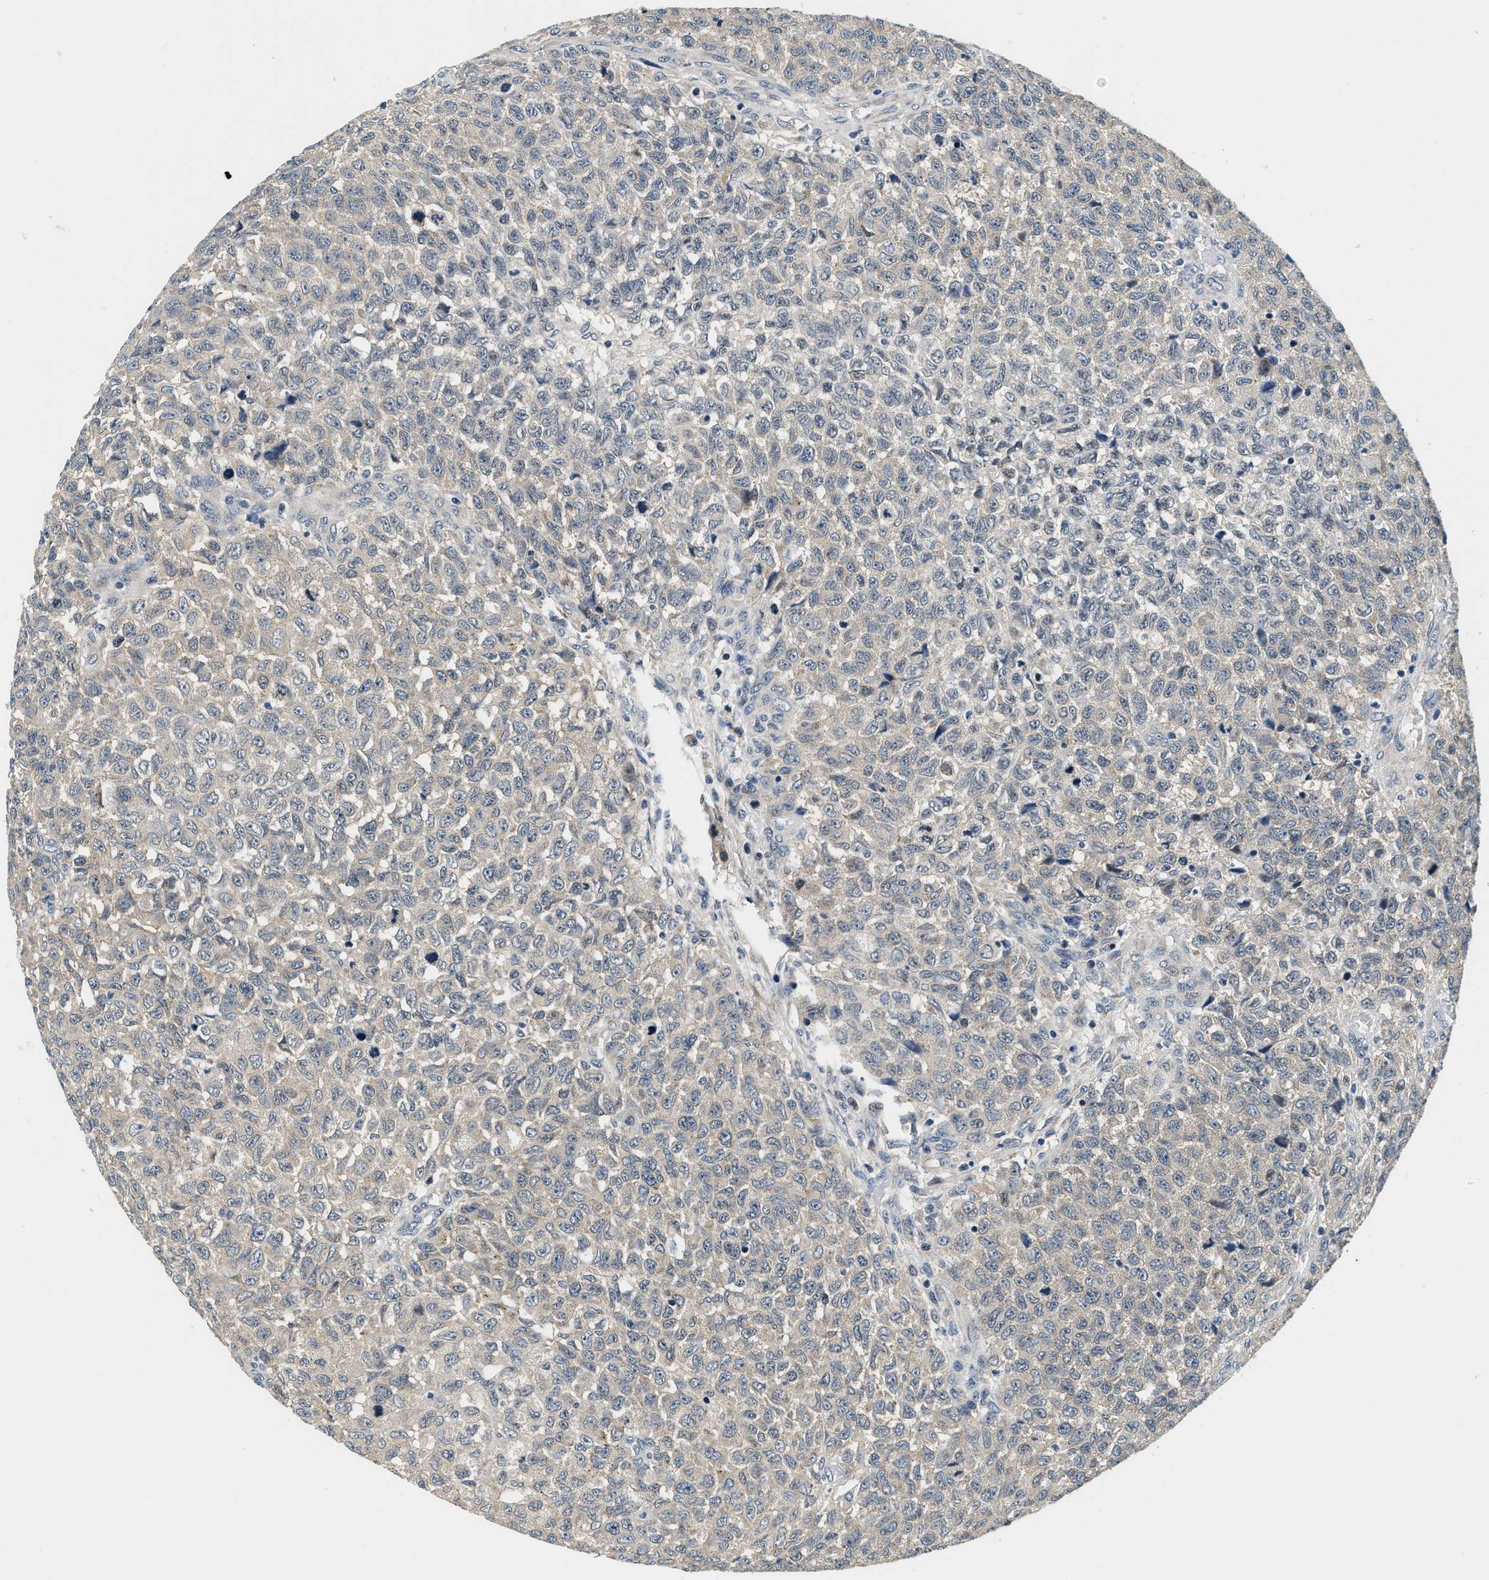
{"staining": {"intensity": "negative", "quantity": "none", "location": "none"}, "tissue": "testis cancer", "cell_type": "Tumor cells", "image_type": "cancer", "snomed": [{"axis": "morphology", "description": "Seminoma, NOS"}, {"axis": "topography", "description": "Testis"}], "caption": "This is an immunohistochemistry (IHC) histopathology image of human seminoma (testis). There is no expression in tumor cells.", "gene": "YAE1", "patient": {"sex": "male", "age": 59}}